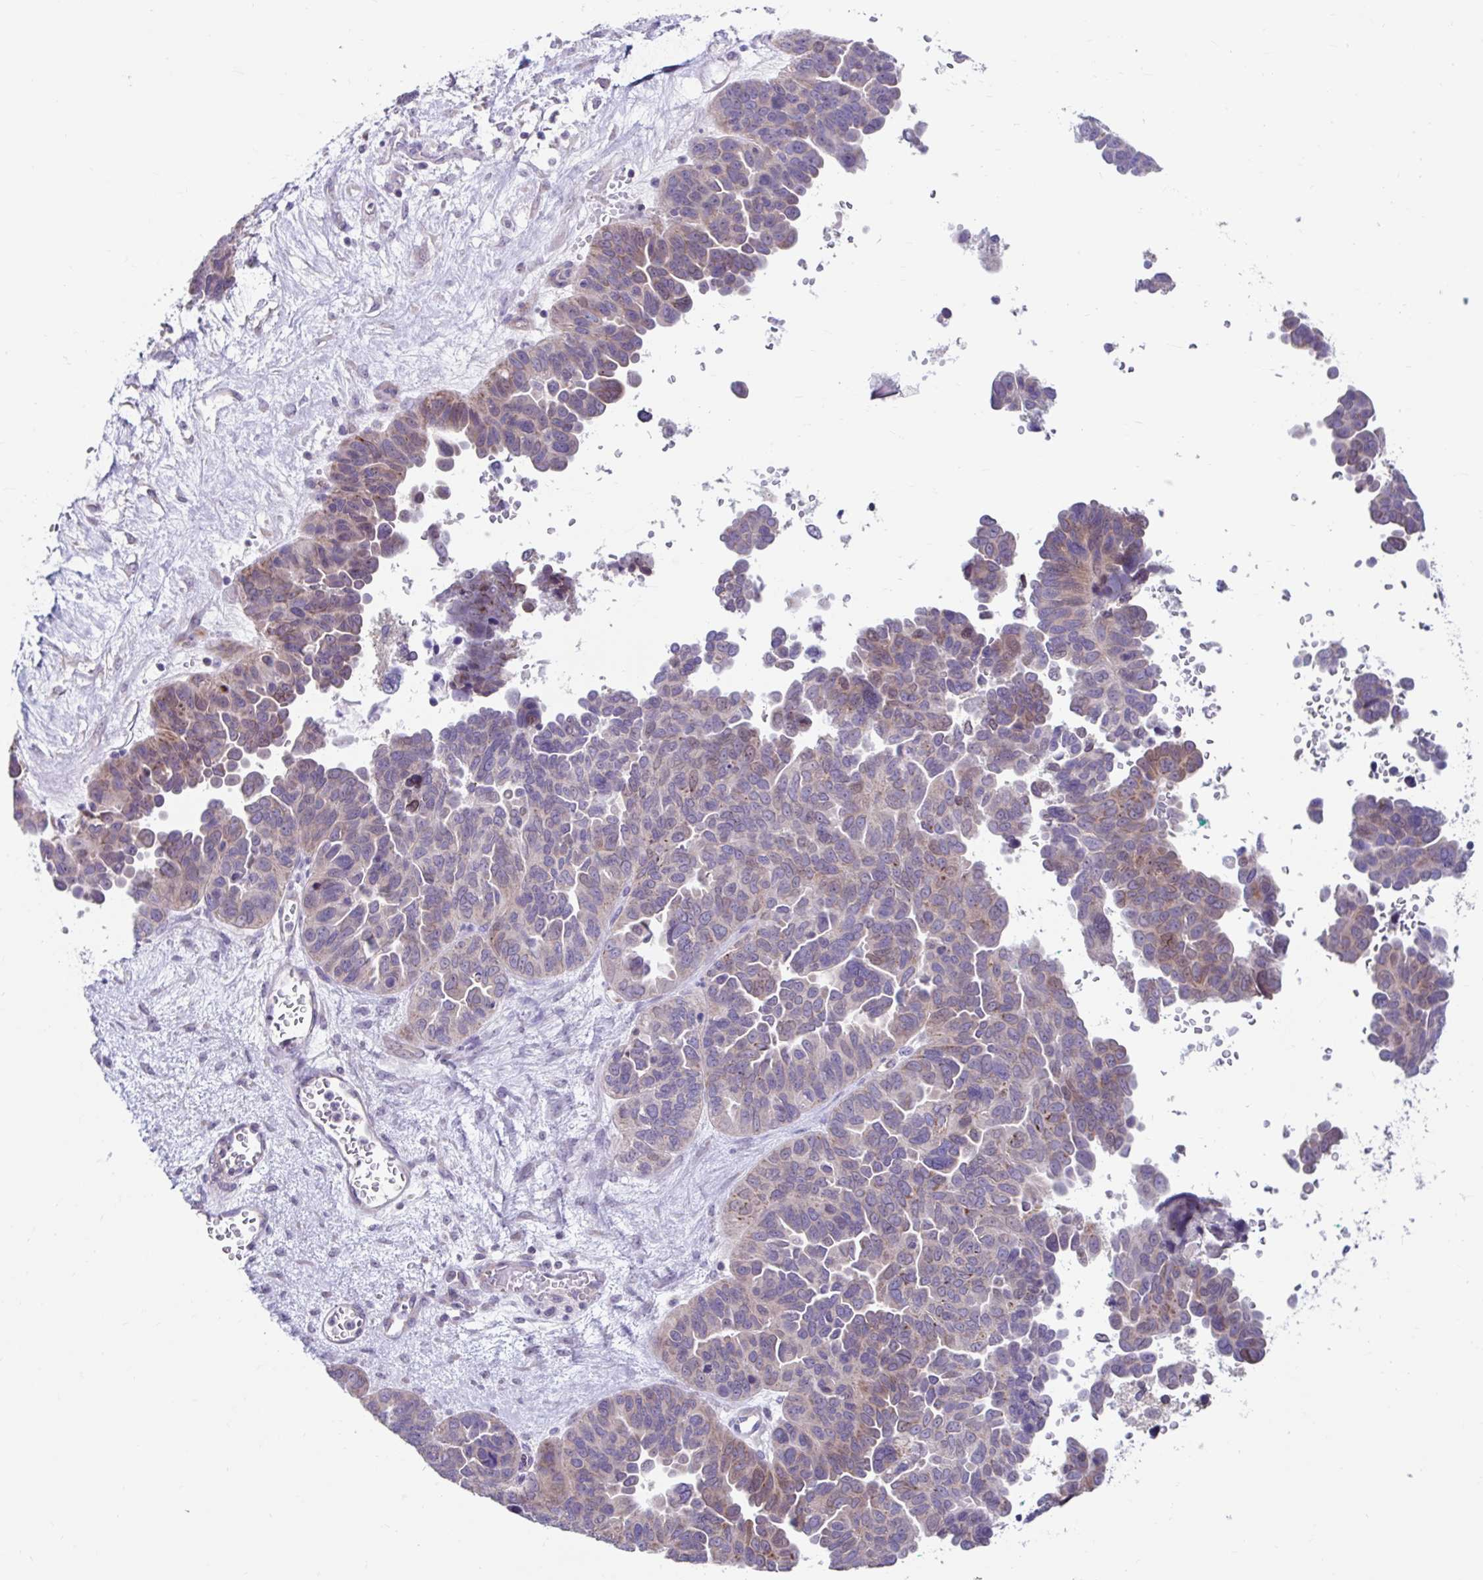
{"staining": {"intensity": "weak", "quantity": "<25%", "location": "cytoplasmic/membranous"}, "tissue": "ovarian cancer", "cell_type": "Tumor cells", "image_type": "cancer", "snomed": [{"axis": "morphology", "description": "Cystadenocarcinoma, serous, NOS"}, {"axis": "topography", "description": "Ovary"}], "caption": "Immunohistochemistry (IHC) image of neoplastic tissue: ovarian cancer (serous cystadenocarcinoma) stained with DAB exhibits no significant protein expression in tumor cells.", "gene": "NT5C1B", "patient": {"sex": "female", "age": 64}}